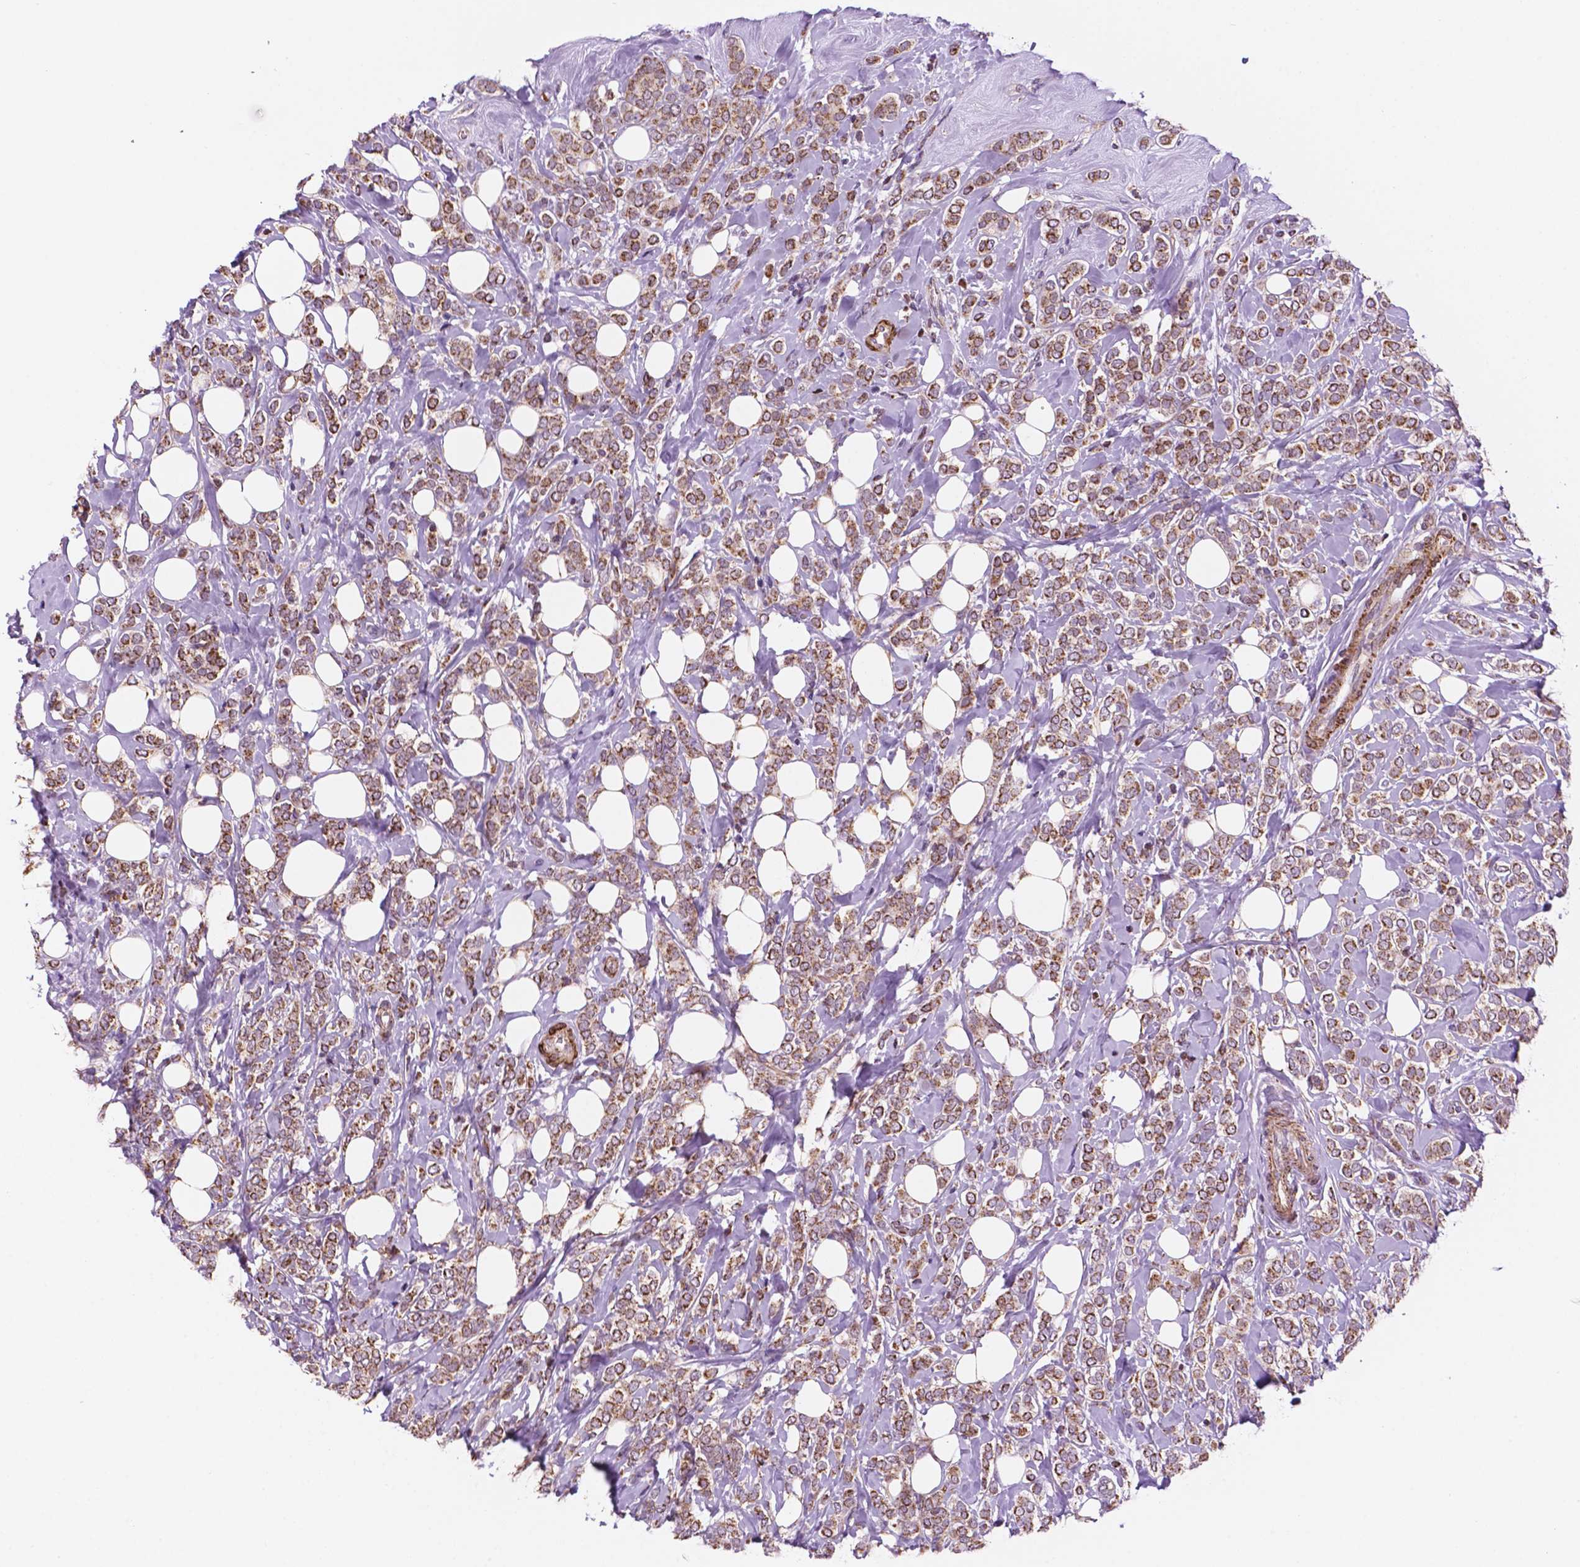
{"staining": {"intensity": "moderate", "quantity": ">75%", "location": "cytoplasmic/membranous"}, "tissue": "breast cancer", "cell_type": "Tumor cells", "image_type": "cancer", "snomed": [{"axis": "morphology", "description": "Lobular carcinoma"}, {"axis": "topography", "description": "Breast"}], "caption": "This histopathology image demonstrates breast cancer (lobular carcinoma) stained with immunohistochemistry (IHC) to label a protein in brown. The cytoplasmic/membranous of tumor cells show moderate positivity for the protein. Nuclei are counter-stained blue.", "gene": "GEMIN4", "patient": {"sex": "female", "age": 49}}